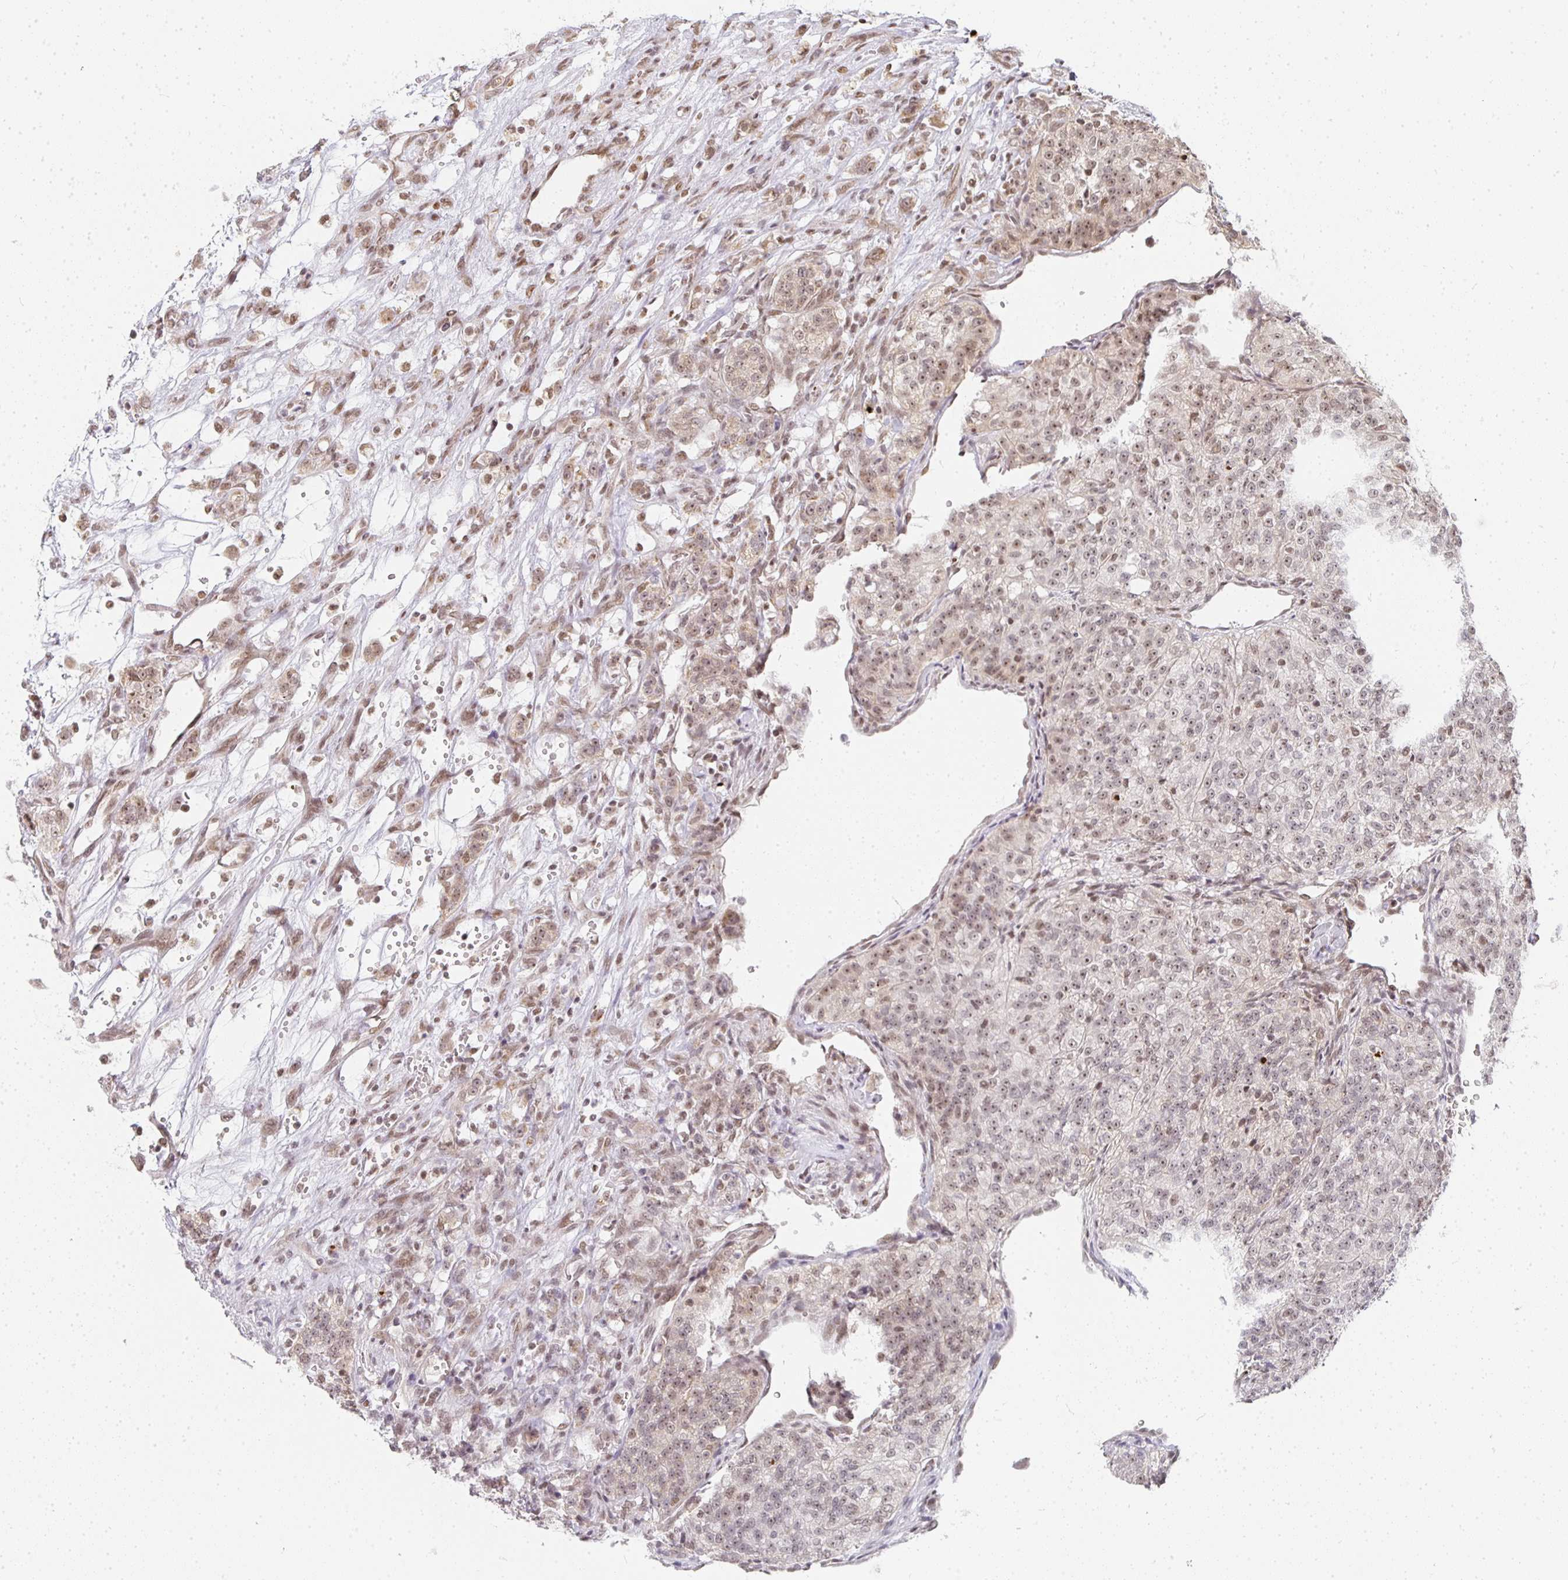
{"staining": {"intensity": "weak", "quantity": ">75%", "location": "nuclear"}, "tissue": "renal cancer", "cell_type": "Tumor cells", "image_type": "cancer", "snomed": [{"axis": "morphology", "description": "Adenocarcinoma, NOS"}, {"axis": "topography", "description": "Kidney"}], "caption": "Human renal cancer stained with a protein marker exhibits weak staining in tumor cells.", "gene": "SMARCA2", "patient": {"sex": "female", "age": 63}}